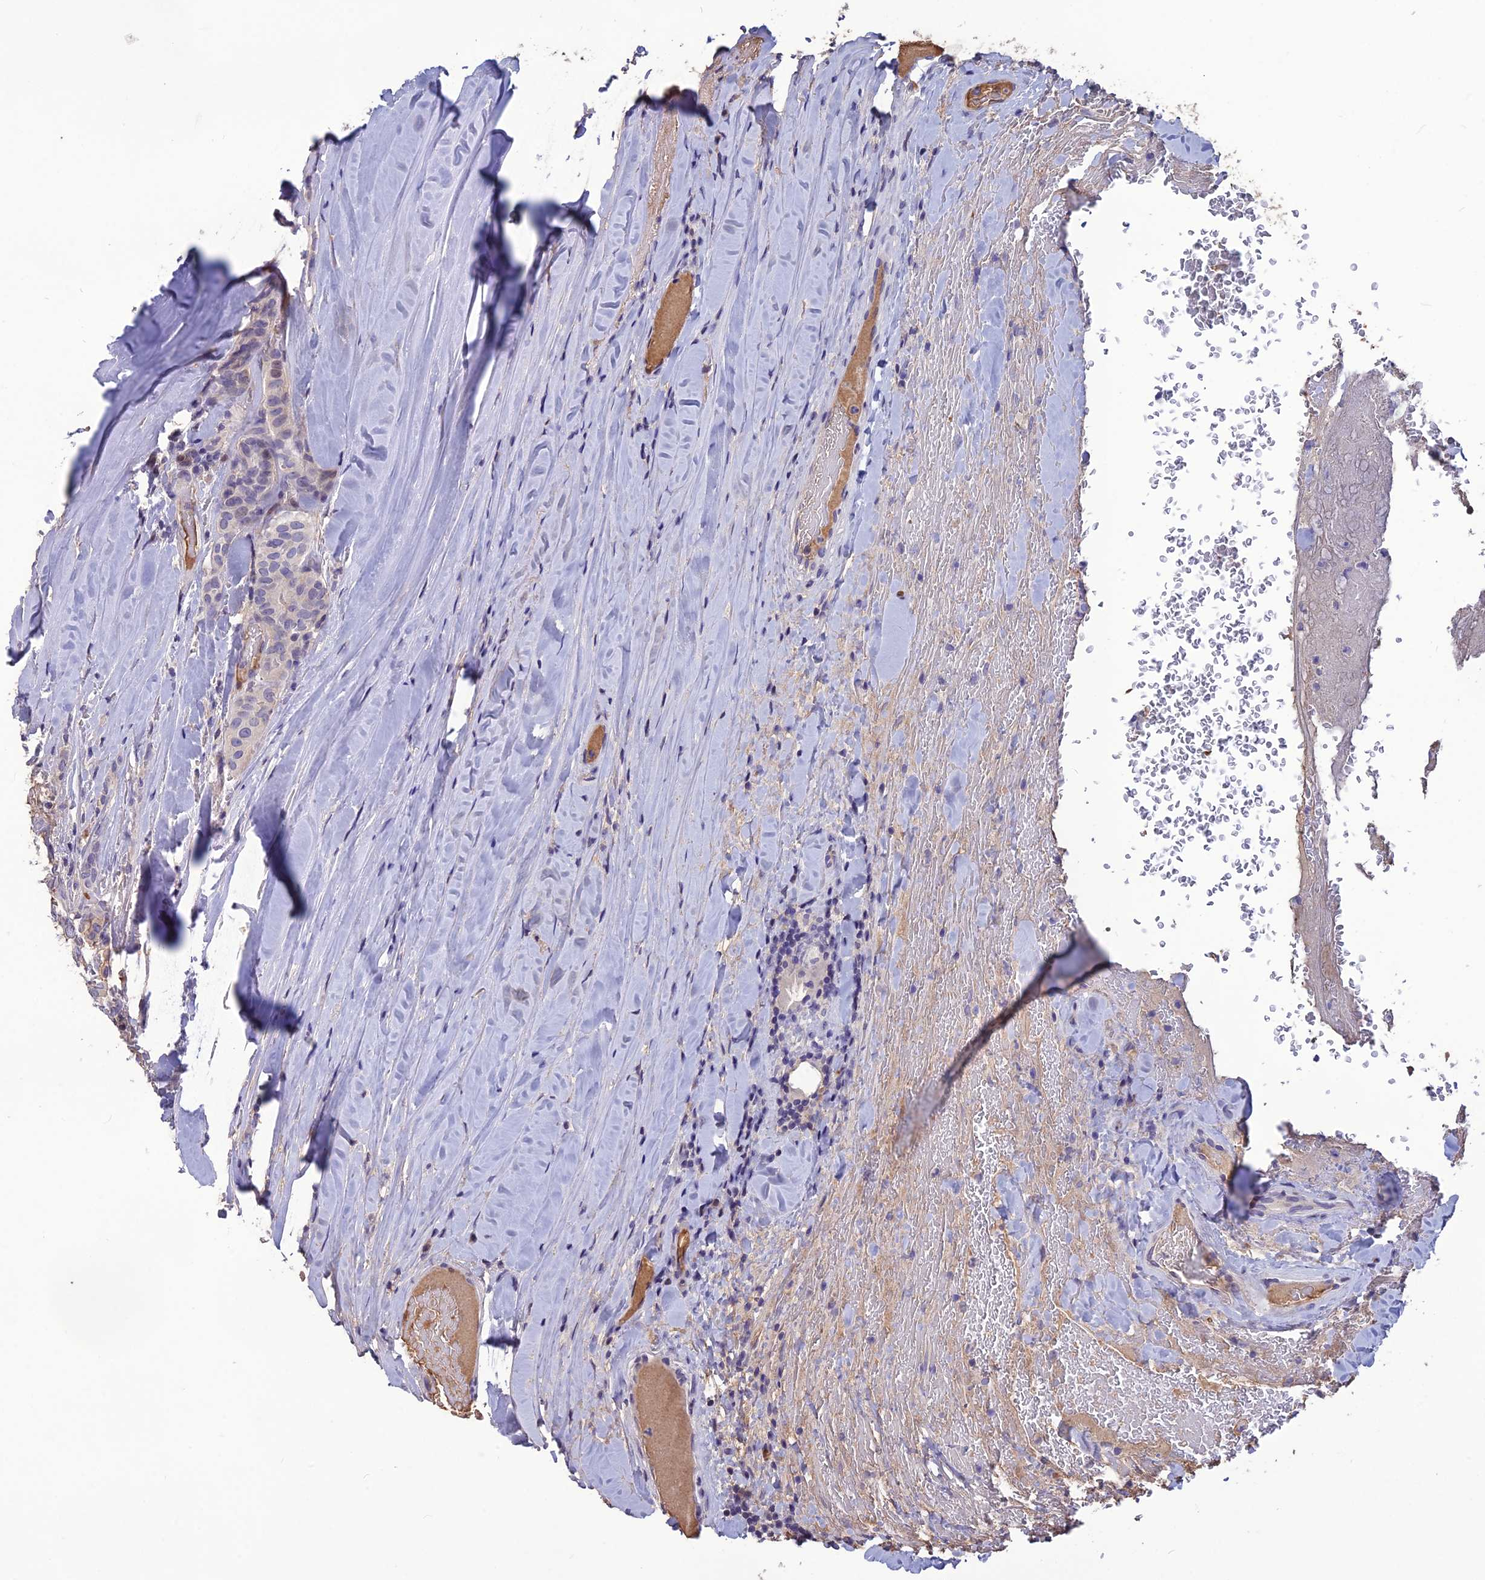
{"staining": {"intensity": "negative", "quantity": "none", "location": "none"}, "tissue": "thyroid cancer", "cell_type": "Tumor cells", "image_type": "cancer", "snomed": [{"axis": "morphology", "description": "Papillary adenocarcinoma, NOS"}, {"axis": "topography", "description": "Thyroid gland"}], "caption": "High power microscopy image of an immunohistochemistry histopathology image of thyroid papillary adenocarcinoma, revealing no significant expression in tumor cells.", "gene": "TMEM134", "patient": {"sex": "female", "age": 72}}